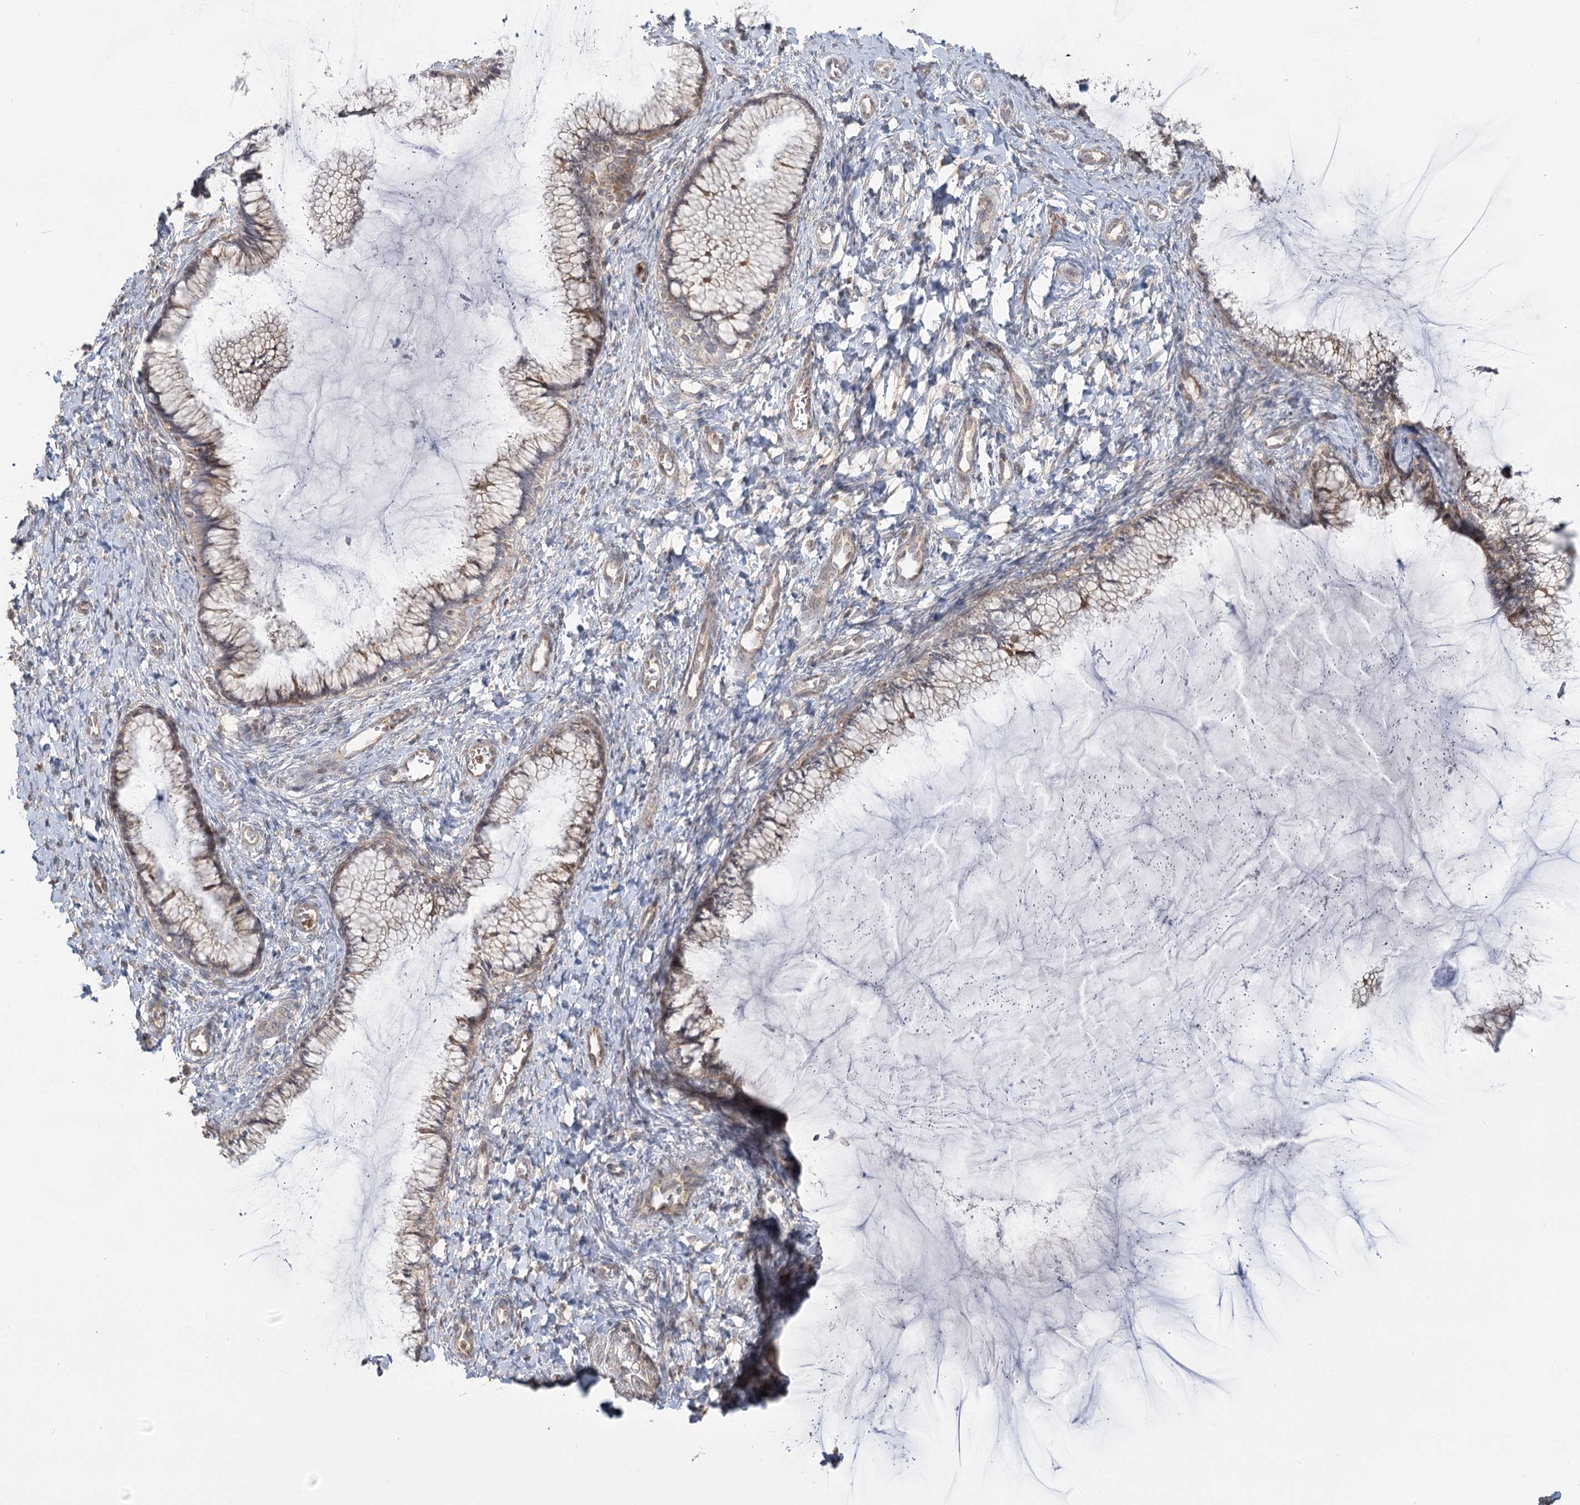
{"staining": {"intensity": "weak", "quantity": "25%-75%", "location": "cytoplasmic/membranous"}, "tissue": "cervix", "cell_type": "Glandular cells", "image_type": "normal", "snomed": [{"axis": "morphology", "description": "Normal tissue, NOS"}, {"axis": "morphology", "description": "Adenocarcinoma, NOS"}, {"axis": "topography", "description": "Cervix"}], "caption": "Immunohistochemical staining of benign human cervix exhibits low levels of weak cytoplasmic/membranous staining in approximately 25%-75% of glandular cells.", "gene": "MTMR3", "patient": {"sex": "female", "age": 29}}